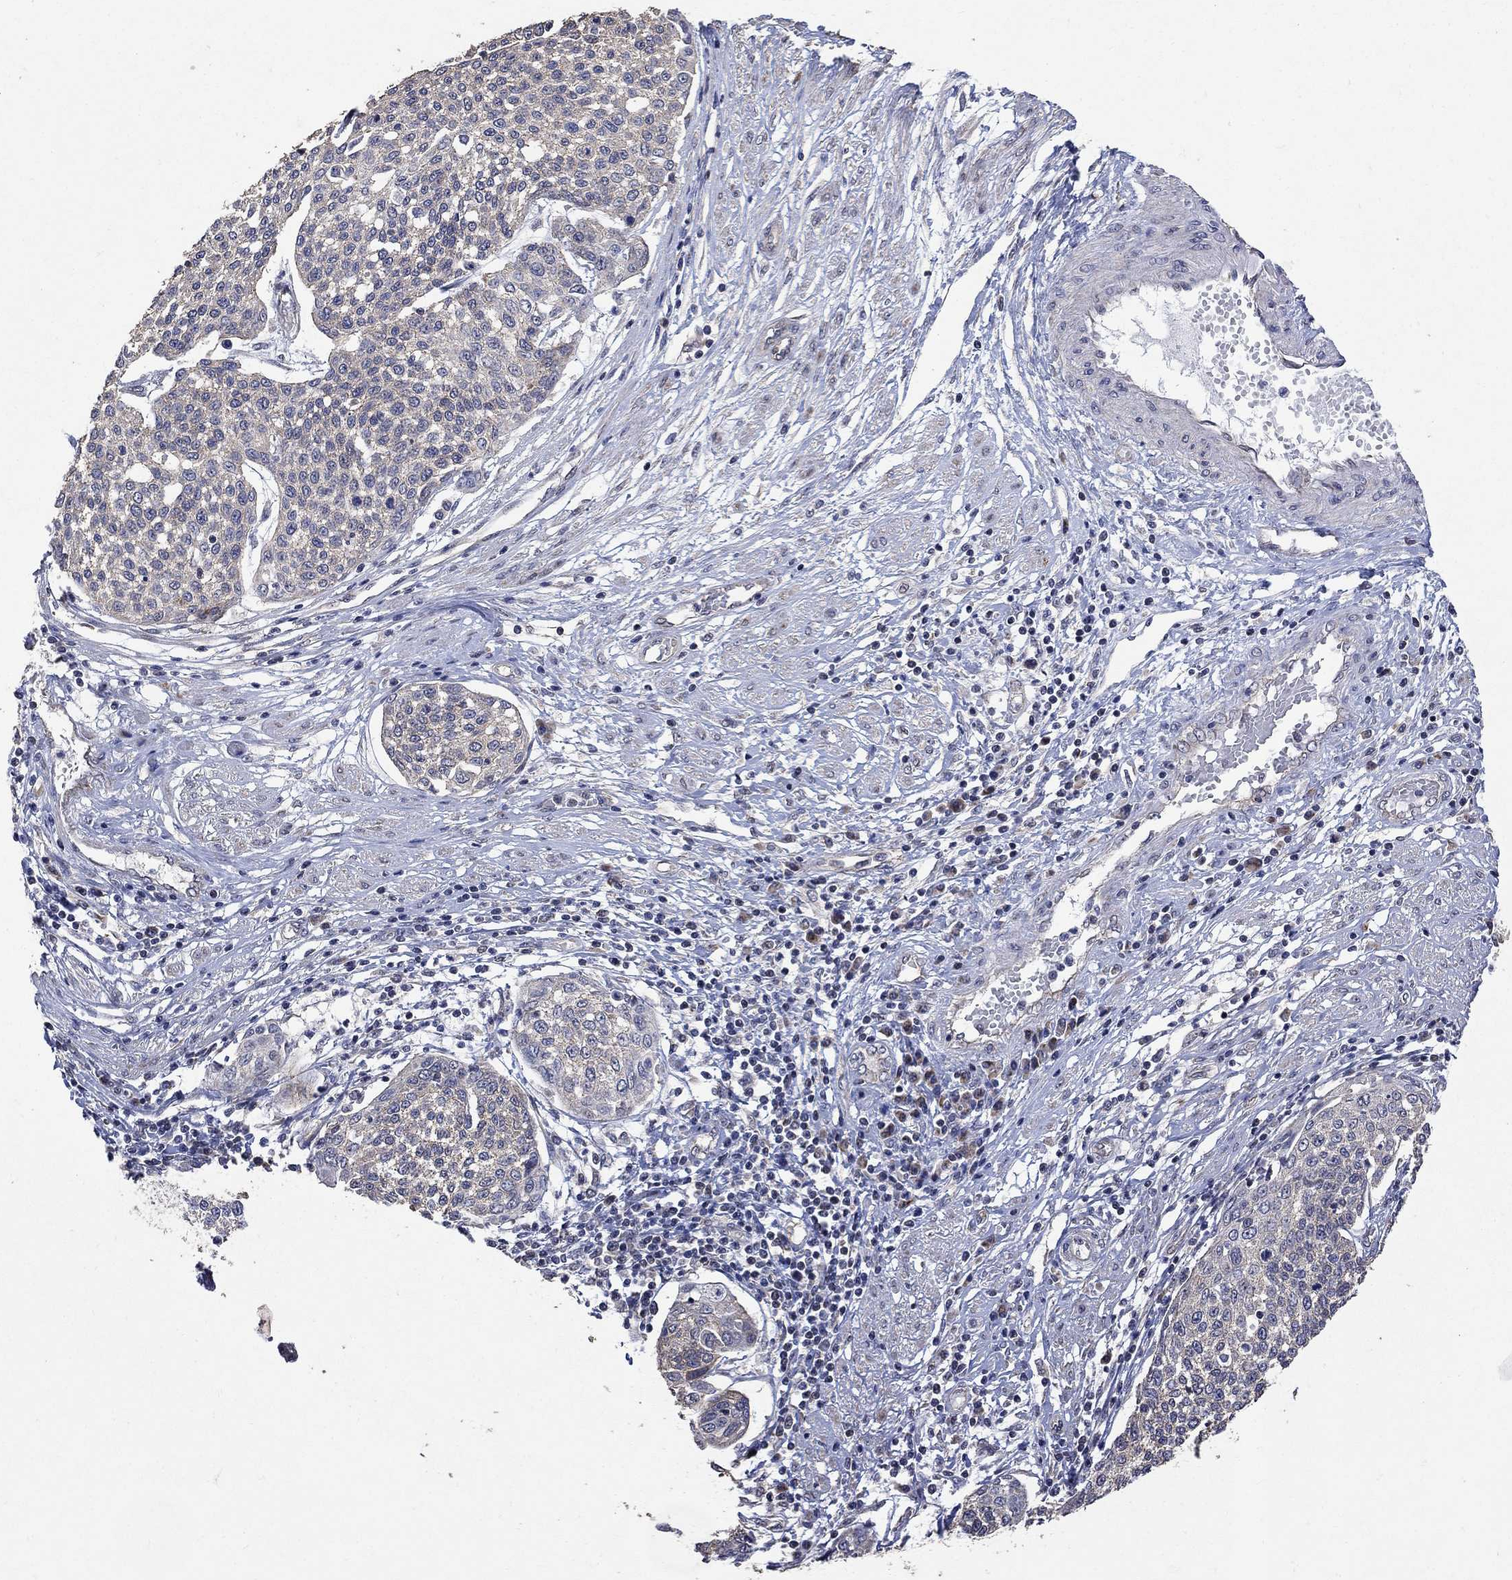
{"staining": {"intensity": "negative", "quantity": "none", "location": "none"}, "tissue": "cervical cancer", "cell_type": "Tumor cells", "image_type": "cancer", "snomed": [{"axis": "morphology", "description": "Squamous cell carcinoma, NOS"}, {"axis": "topography", "description": "Cervix"}], "caption": "Tumor cells show no significant positivity in cervical cancer (squamous cell carcinoma).", "gene": "ANKRA2", "patient": {"sex": "female", "age": 34}}